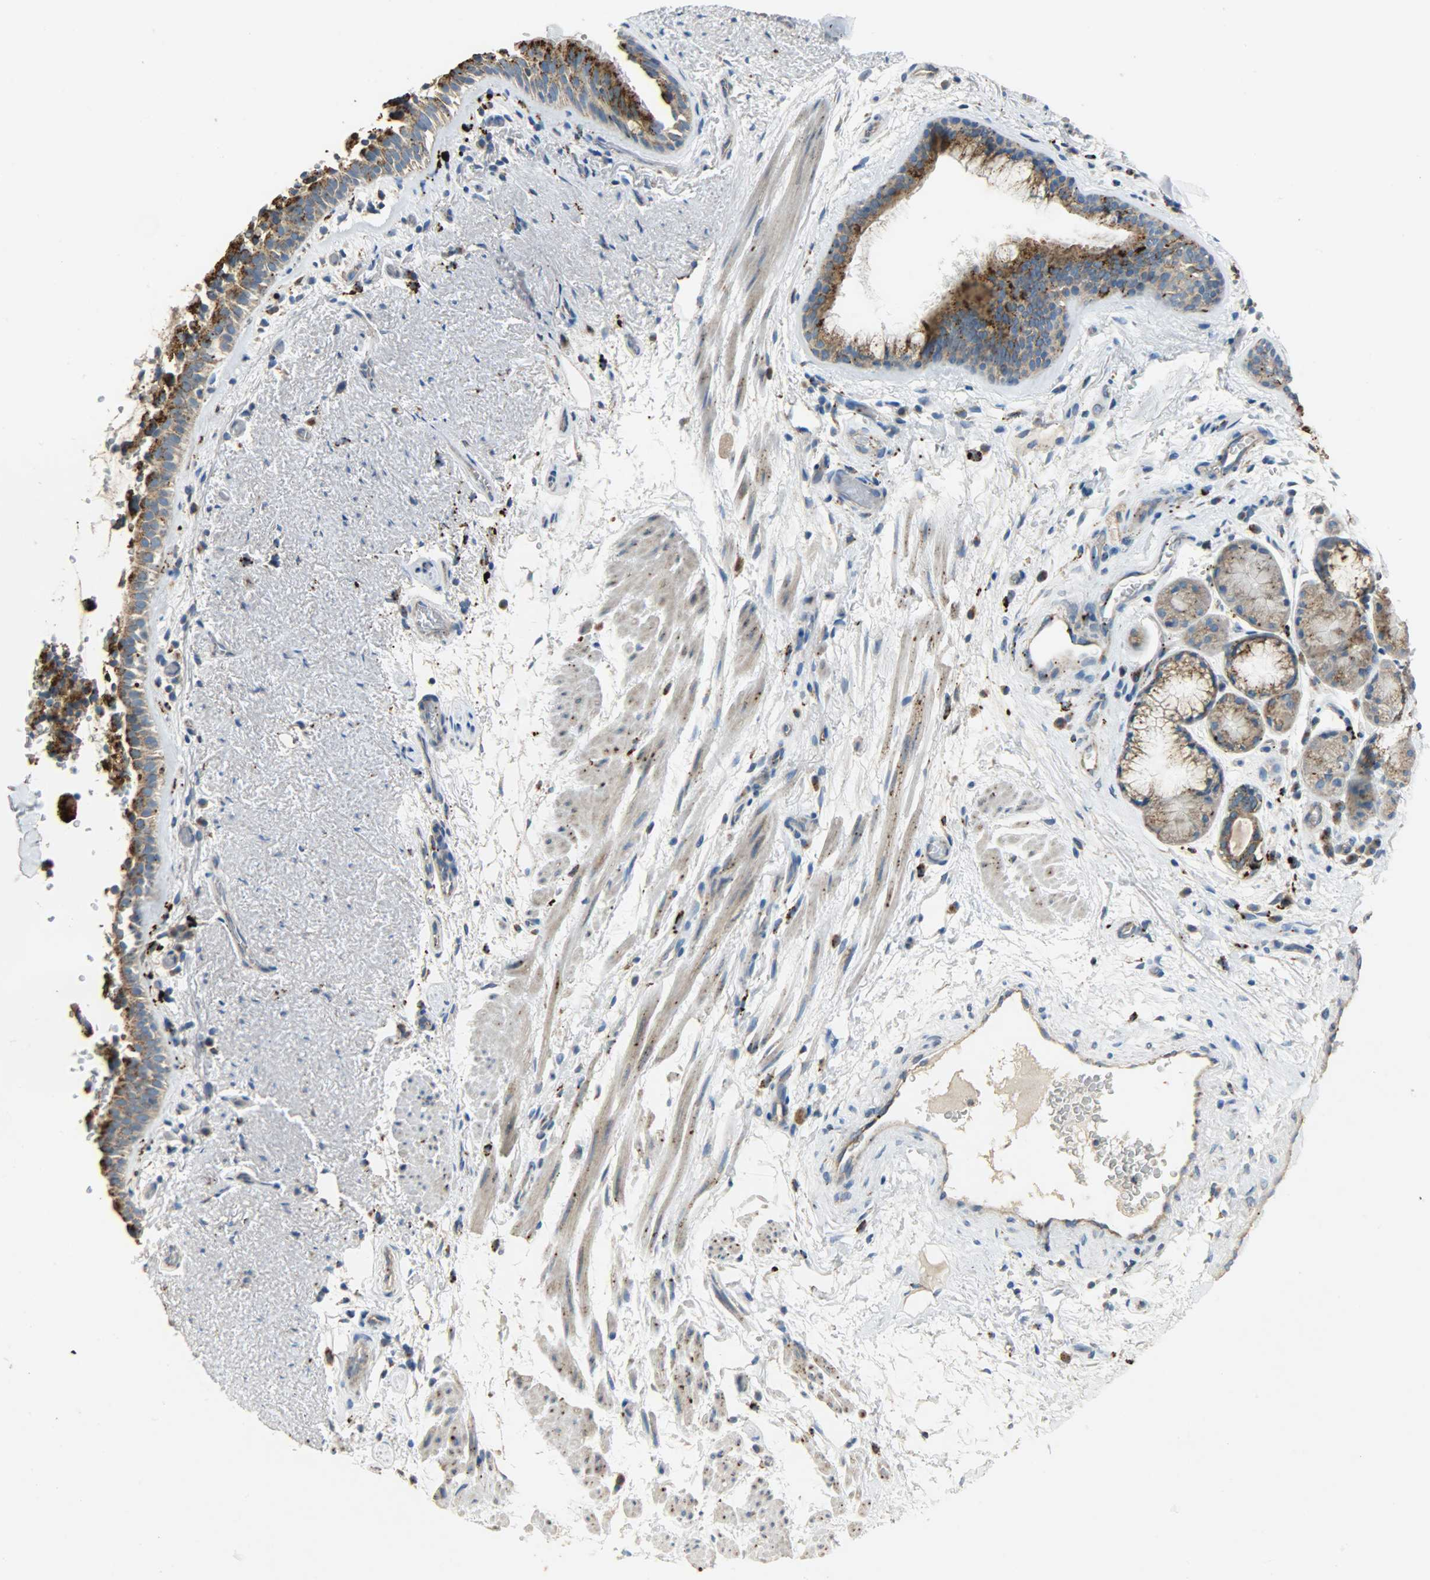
{"staining": {"intensity": "moderate", "quantity": ">75%", "location": "cytoplasmic/membranous"}, "tissue": "bronchus", "cell_type": "Respiratory epithelial cells", "image_type": "normal", "snomed": [{"axis": "morphology", "description": "Normal tissue, NOS"}, {"axis": "topography", "description": "Bronchus"}], "caption": "A histopathology image showing moderate cytoplasmic/membranous expression in approximately >75% of respiratory epithelial cells in unremarkable bronchus, as visualized by brown immunohistochemical staining.", "gene": "ASAH1", "patient": {"sex": "female", "age": 54}}